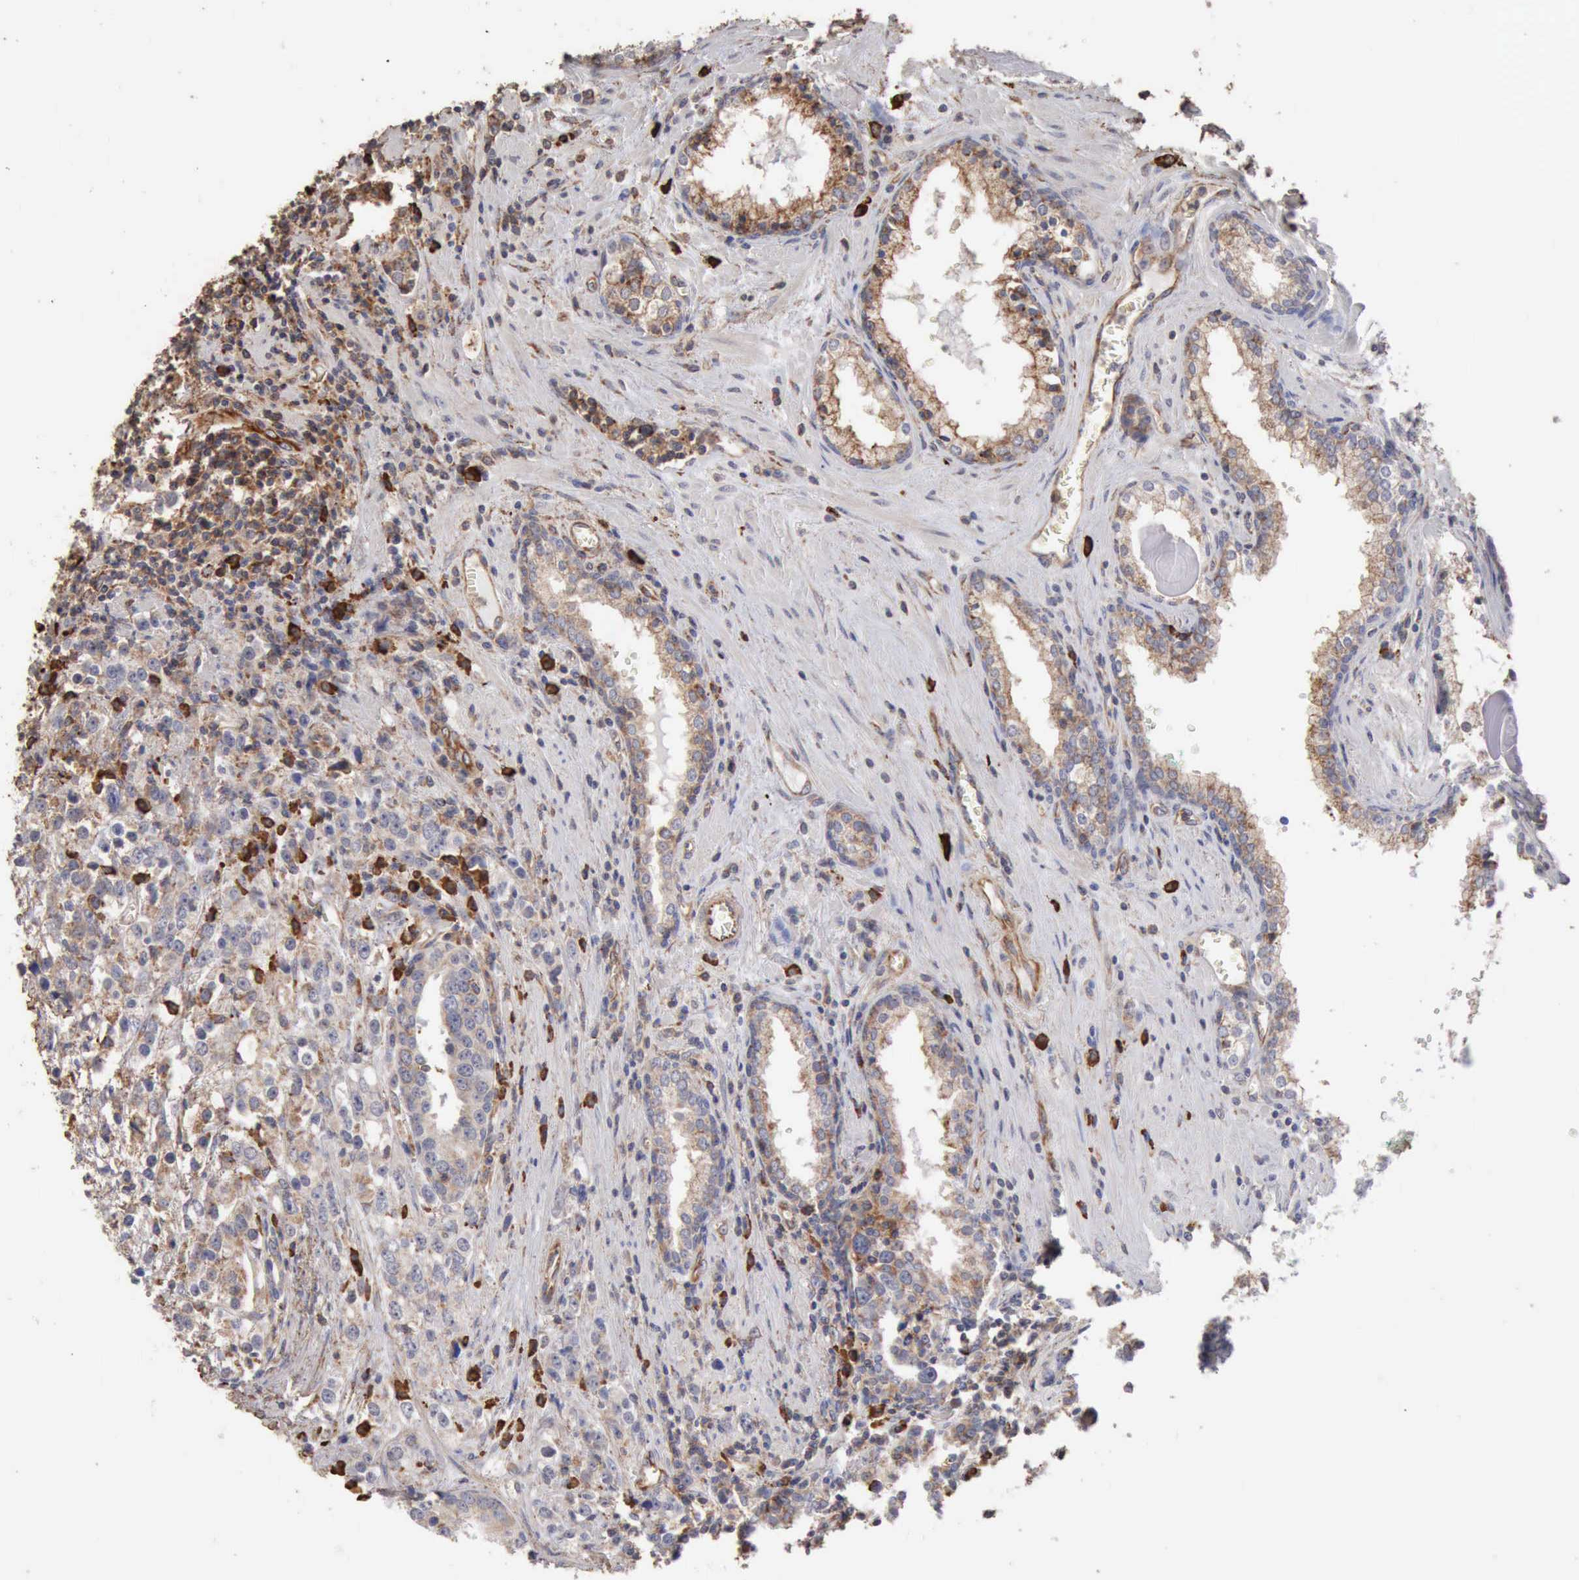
{"staining": {"intensity": "weak", "quantity": "25%-75%", "location": "cytoplasmic/membranous"}, "tissue": "prostate cancer", "cell_type": "Tumor cells", "image_type": "cancer", "snomed": [{"axis": "morphology", "description": "Adenocarcinoma, High grade"}, {"axis": "topography", "description": "Prostate"}], "caption": "Prostate adenocarcinoma (high-grade) stained for a protein (brown) reveals weak cytoplasmic/membranous positive staining in about 25%-75% of tumor cells.", "gene": "GPR101", "patient": {"sex": "male", "age": 71}}